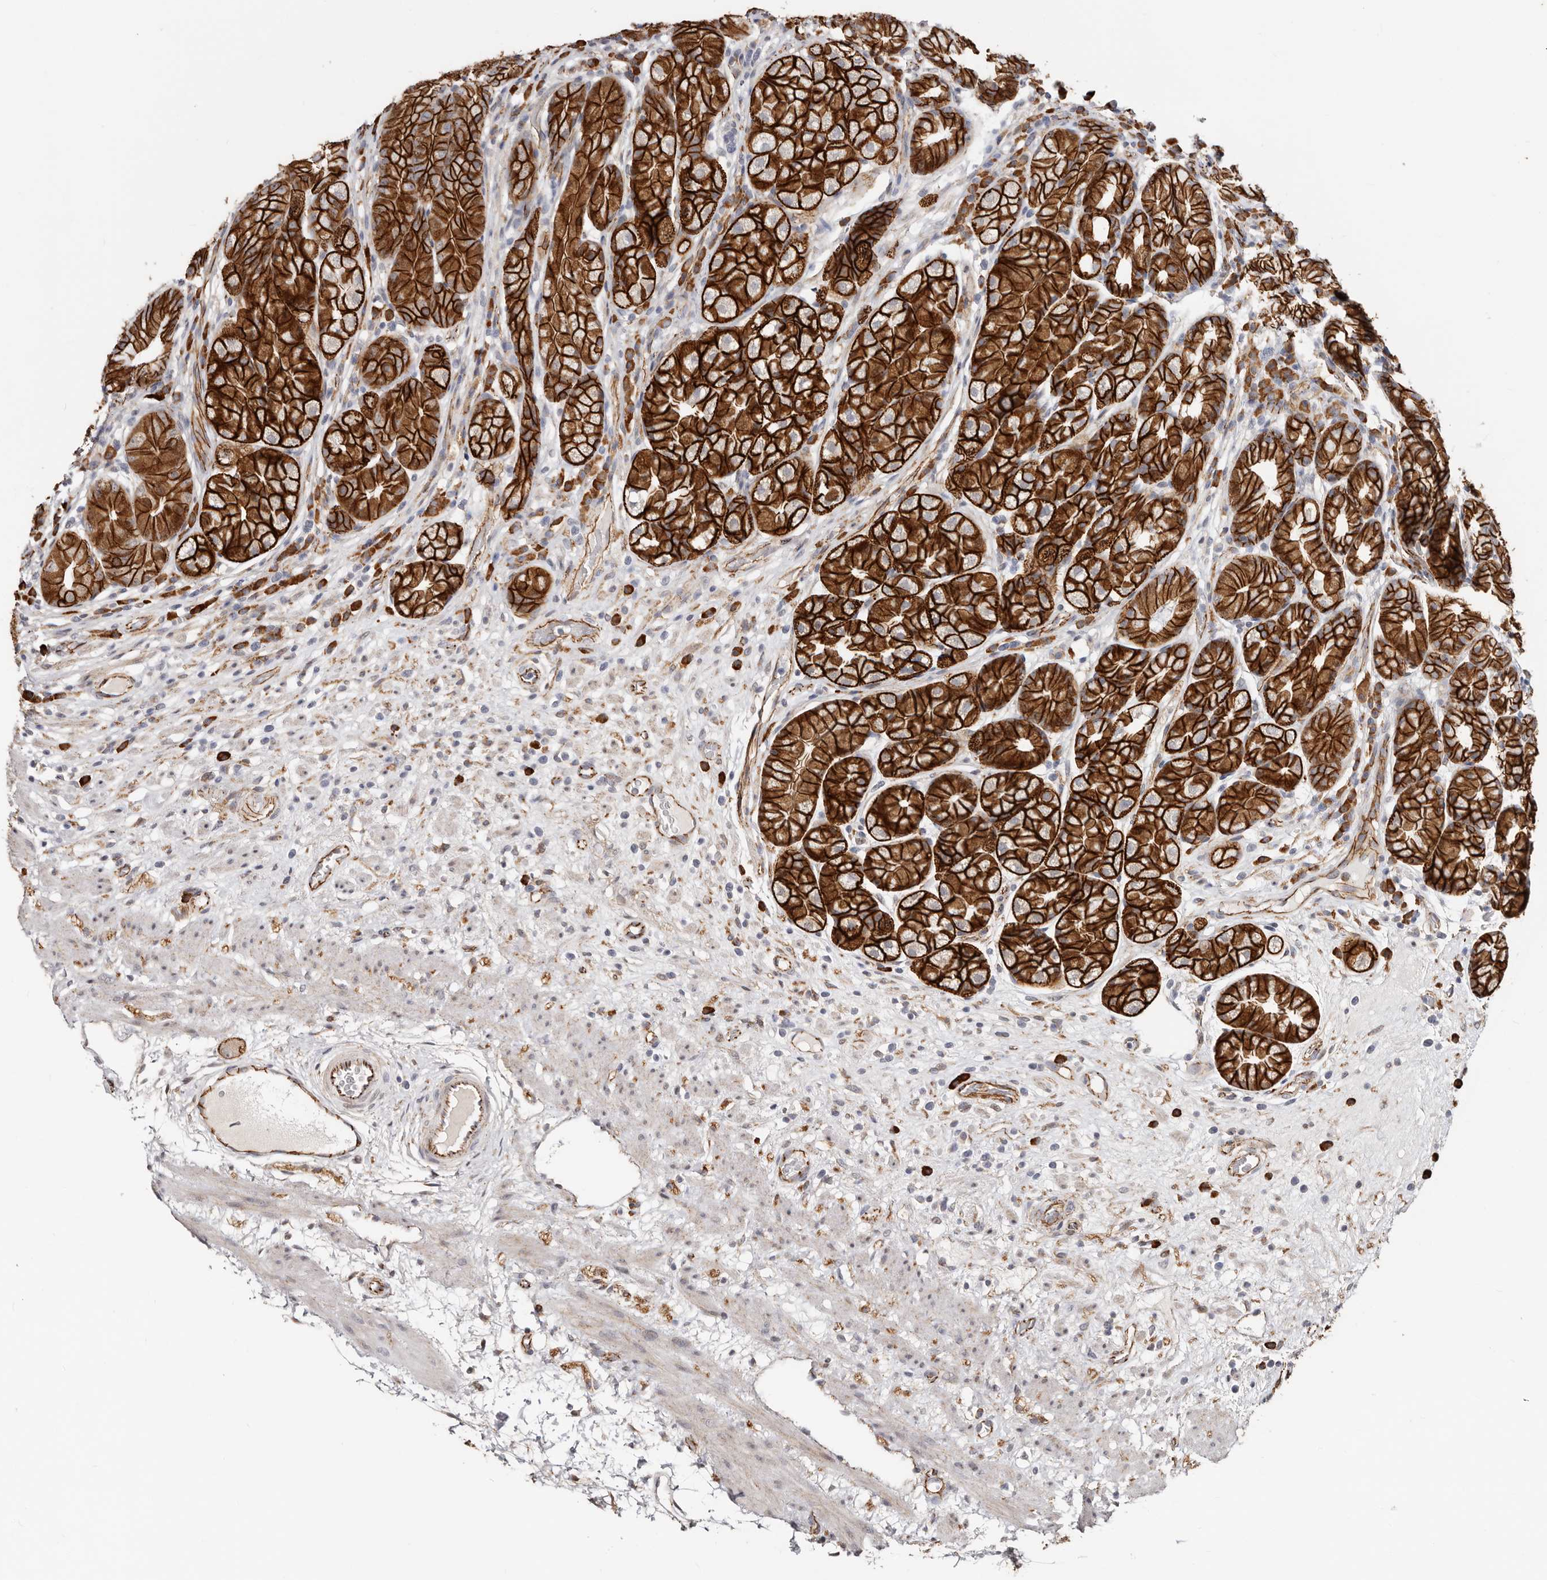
{"staining": {"intensity": "strong", "quantity": ">75%", "location": "cytoplasmic/membranous"}, "tissue": "stomach", "cell_type": "Glandular cells", "image_type": "normal", "snomed": [{"axis": "morphology", "description": "Normal tissue, NOS"}, {"axis": "topography", "description": "Stomach"}], "caption": "The immunohistochemical stain highlights strong cytoplasmic/membranous positivity in glandular cells of normal stomach.", "gene": "CTNNB1", "patient": {"sex": "male", "age": 57}}